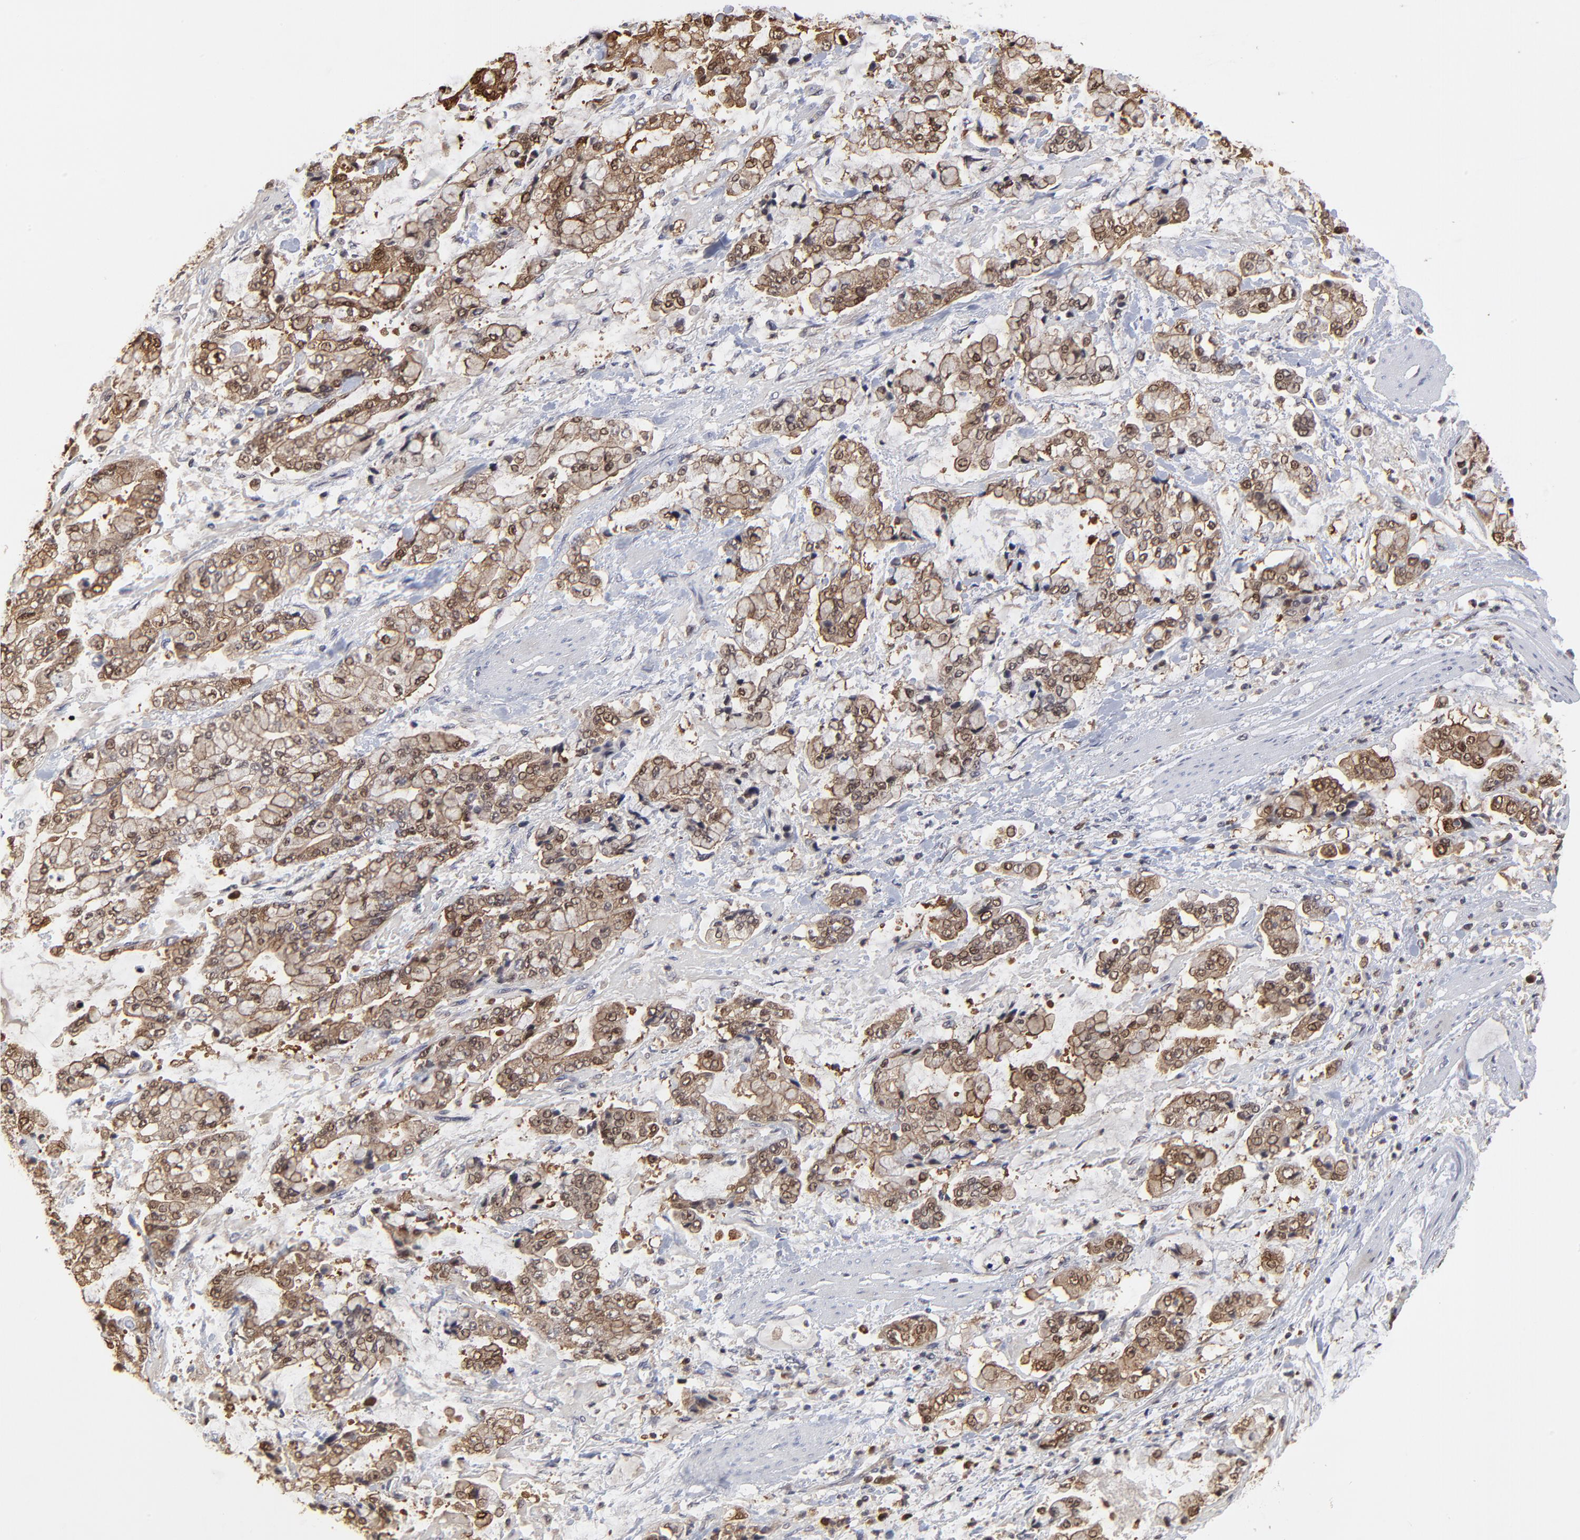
{"staining": {"intensity": "weak", "quantity": "25%-75%", "location": "cytoplasmic/membranous,nuclear"}, "tissue": "stomach cancer", "cell_type": "Tumor cells", "image_type": "cancer", "snomed": [{"axis": "morphology", "description": "Normal tissue, NOS"}, {"axis": "morphology", "description": "Adenocarcinoma, NOS"}, {"axis": "topography", "description": "Stomach, upper"}, {"axis": "topography", "description": "Stomach"}], "caption": "Weak cytoplasmic/membranous and nuclear positivity for a protein is appreciated in approximately 25%-75% of tumor cells of stomach cancer (adenocarcinoma) using immunohistochemistry (IHC).", "gene": "CASP3", "patient": {"sex": "male", "age": 76}}